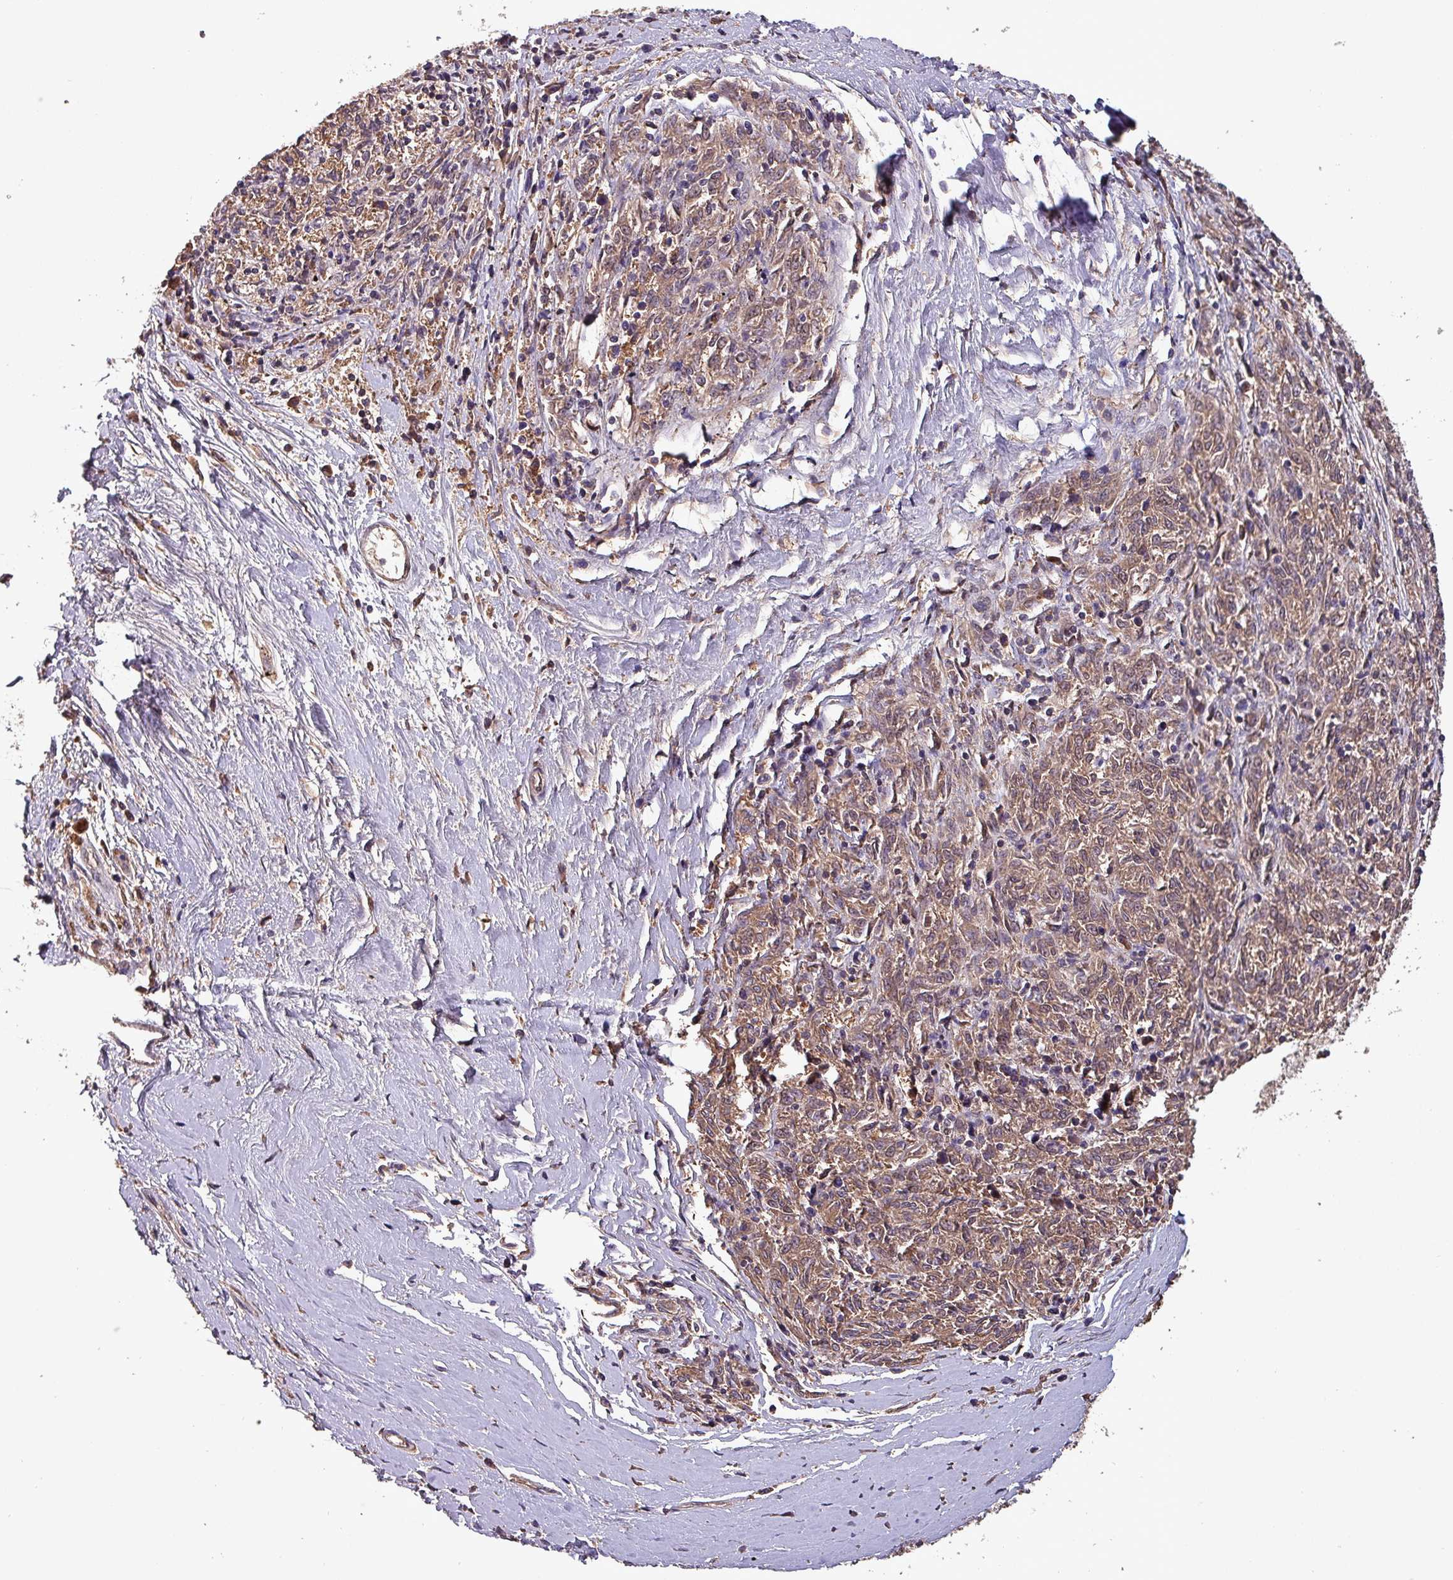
{"staining": {"intensity": "moderate", "quantity": ">75%", "location": "cytoplasmic/membranous"}, "tissue": "melanoma", "cell_type": "Tumor cells", "image_type": "cancer", "snomed": [{"axis": "morphology", "description": "Malignant melanoma, NOS"}, {"axis": "topography", "description": "Skin"}], "caption": "Moderate cytoplasmic/membranous staining for a protein is appreciated in approximately >75% of tumor cells of malignant melanoma using IHC.", "gene": "PAFAH1B2", "patient": {"sex": "female", "age": 72}}